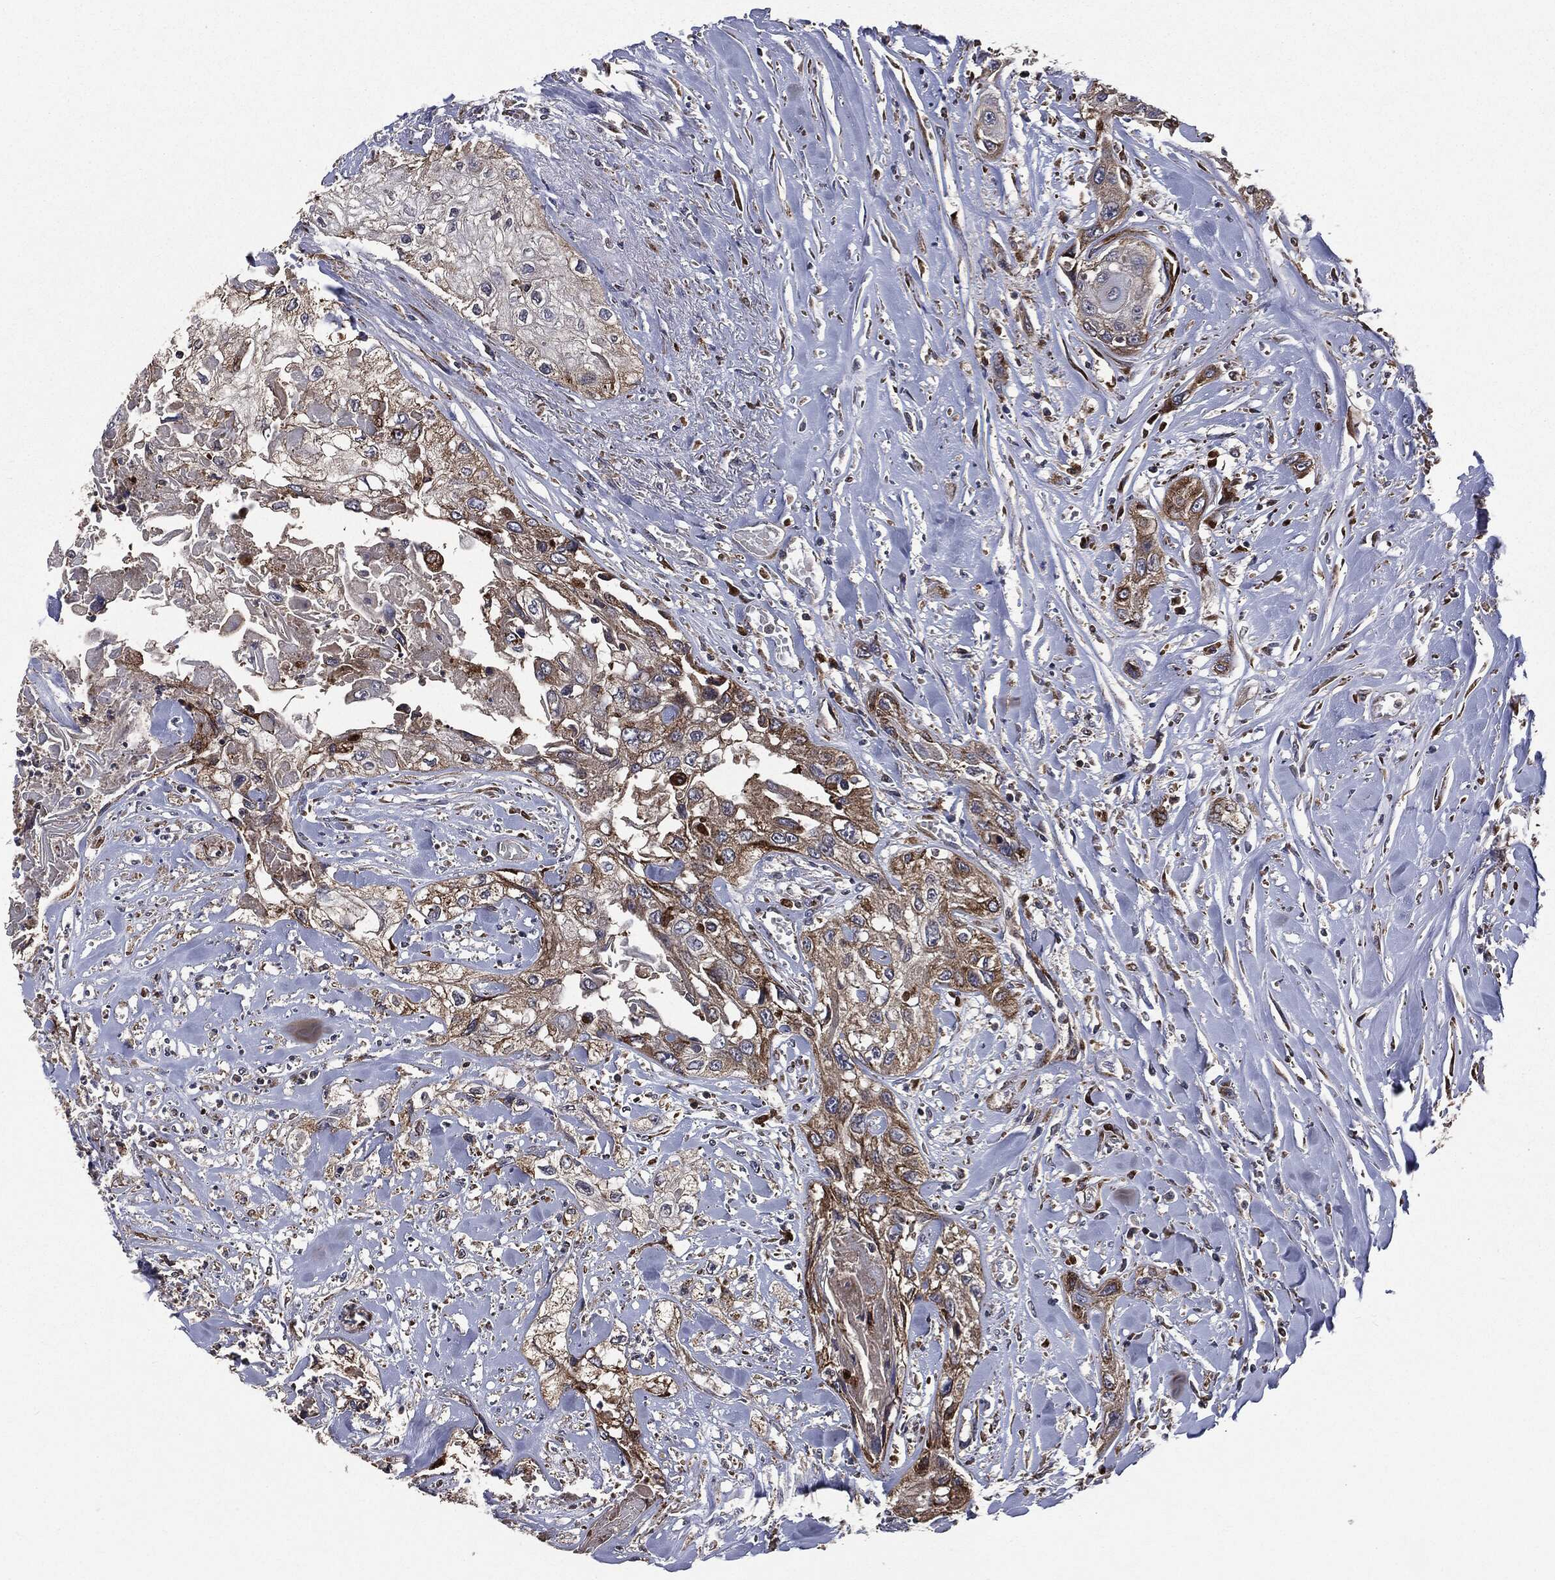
{"staining": {"intensity": "moderate", "quantity": "25%-75%", "location": "cytoplasmic/membranous"}, "tissue": "head and neck cancer", "cell_type": "Tumor cells", "image_type": "cancer", "snomed": [{"axis": "morphology", "description": "Normal tissue, NOS"}, {"axis": "morphology", "description": "Squamous cell carcinoma, NOS"}, {"axis": "topography", "description": "Oral tissue"}, {"axis": "topography", "description": "Peripheral nerve tissue"}, {"axis": "topography", "description": "Head-Neck"}], "caption": "An image of head and neck cancer (squamous cell carcinoma) stained for a protein demonstrates moderate cytoplasmic/membranous brown staining in tumor cells.", "gene": "PLOD3", "patient": {"sex": "female", "age": 59}}